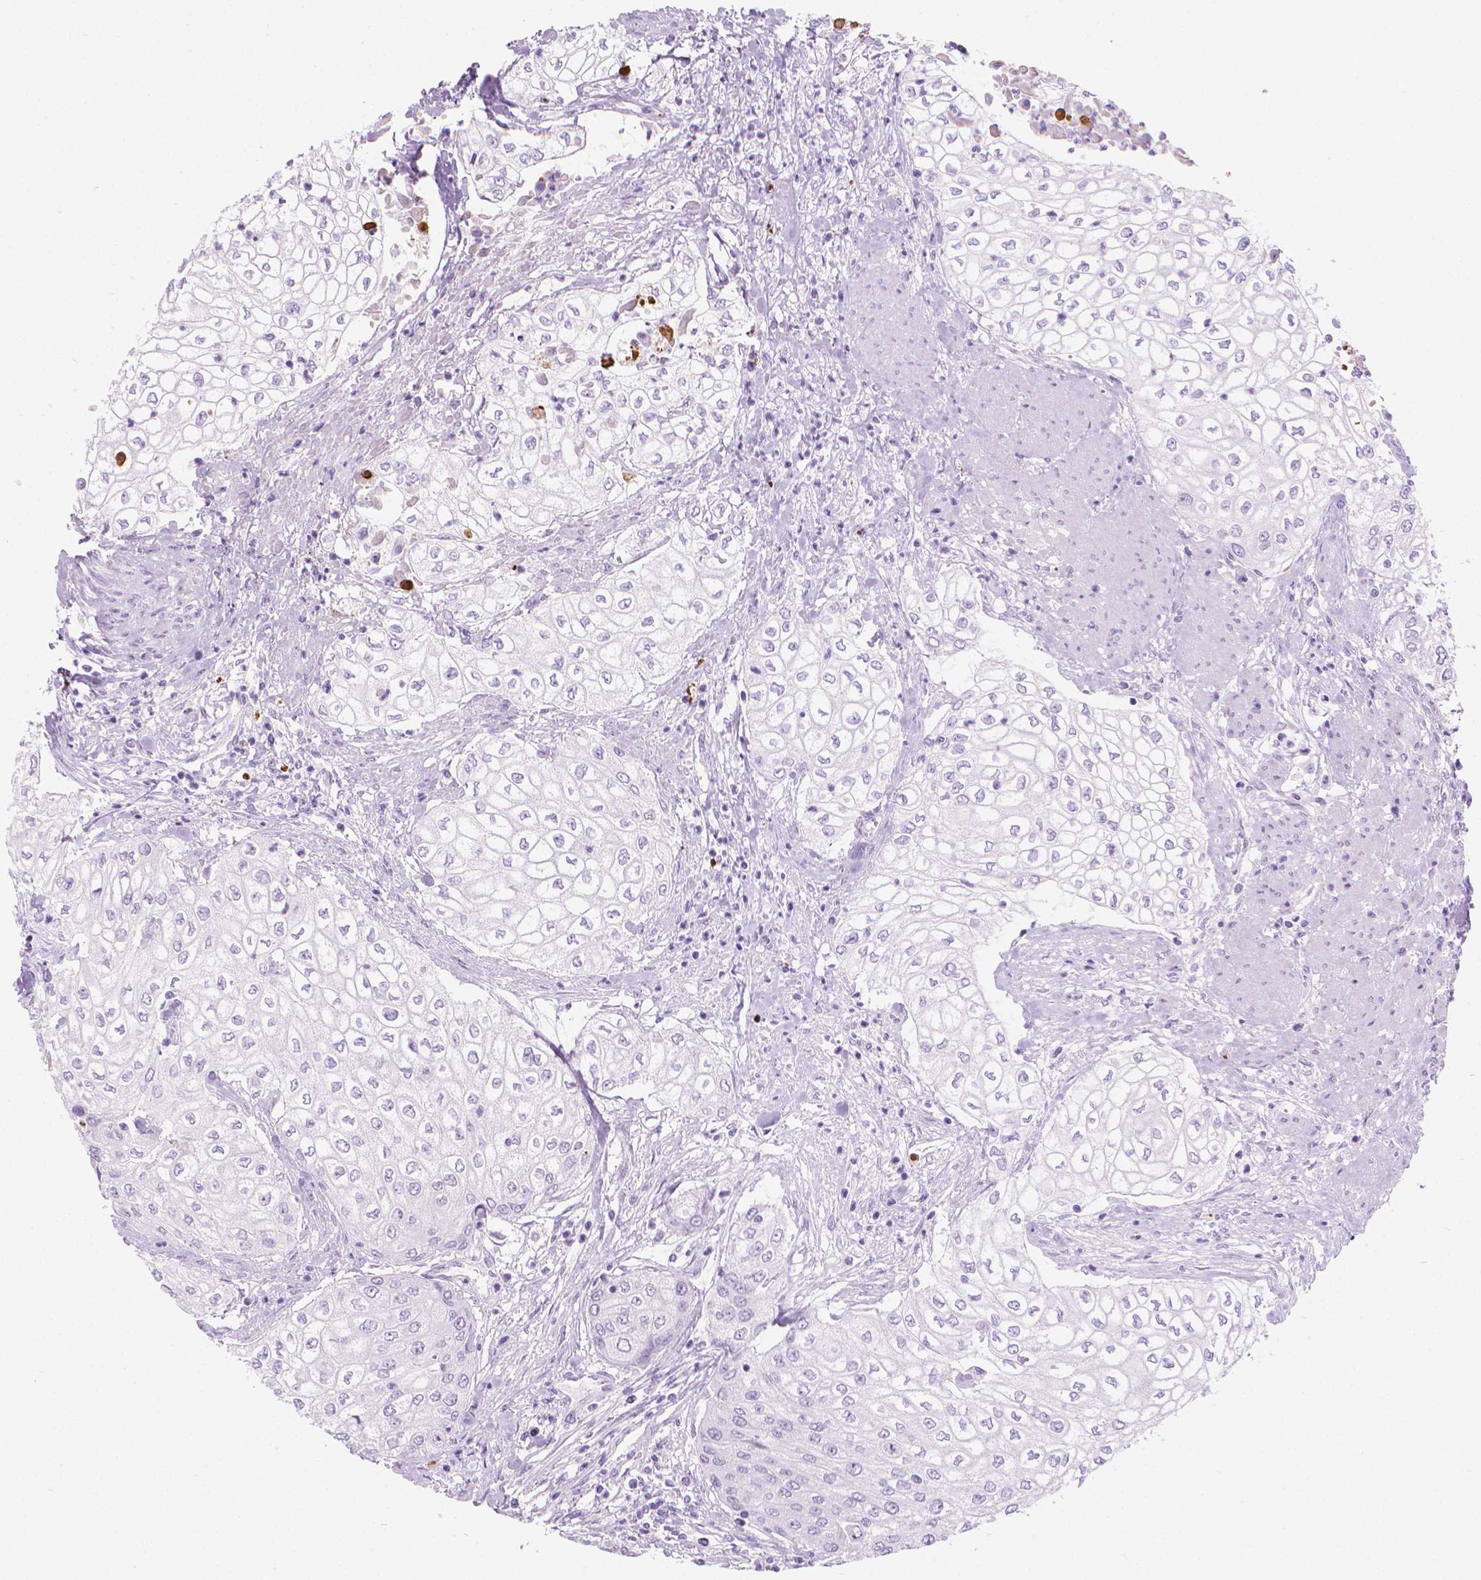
{"staining": {"intensity": "negative", "quantity": "none", "location": "none"}, "tissue": "urothelial cancer", "cell_type": "Tumor cells", "image_type": "cancer", "snomed": [{"axis": "morphology", "description": "Urothelial carcinoma, High grade"}, {"axis": "topography", "description": "Urinary bladder"}], "caption": "Immunohistochemistry micrograph of high-grade urothelial carcinoma stained for a protein (brown), which demonstrates no staining in tumor cells.", "gene": "CFAP52", "patient": {"sex": "male", "age": 62}}